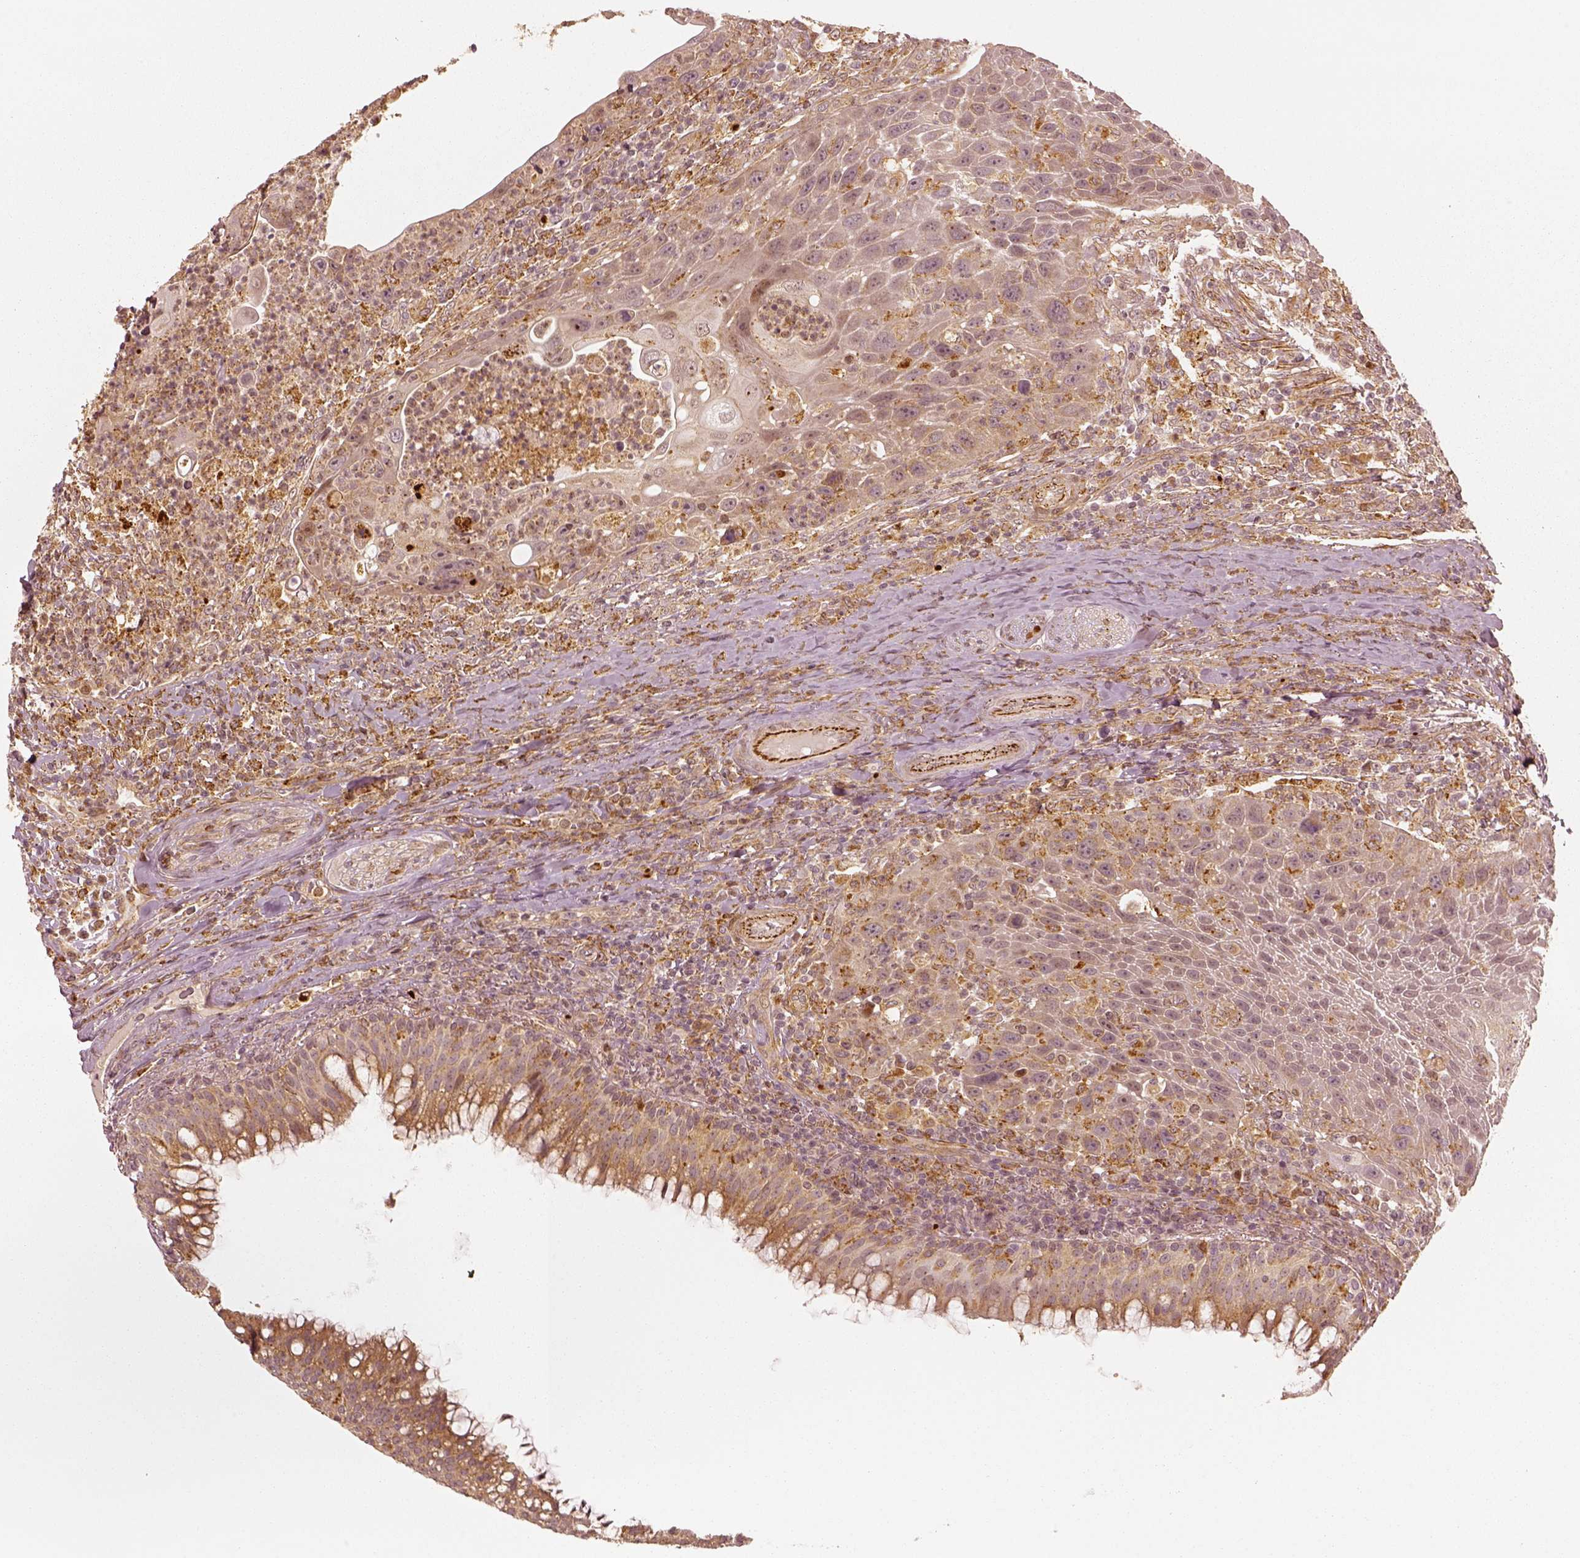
{"staining": {"intensity": "weak", "quantity": ">75%", "location": "cytoplasmic/membranous"}, "tissue": "head and neck cancer", "cell_type": "Tumor cells", "image_type": "cancer", "snomed": [{"axis": "morphology", "description": "Squamous cell carcinoma, NOS"}, {"axis": "topography", "description": "Head-Neck"}], "caption": "Human squamous cell carcinoma (head and neck) stained with a brown dye displays weak cytoplasmic/membranous positive staining in about >75% of tumor cells.", "gene": "SLC12A9", "patient": {"sex": "male", "age": 69}}